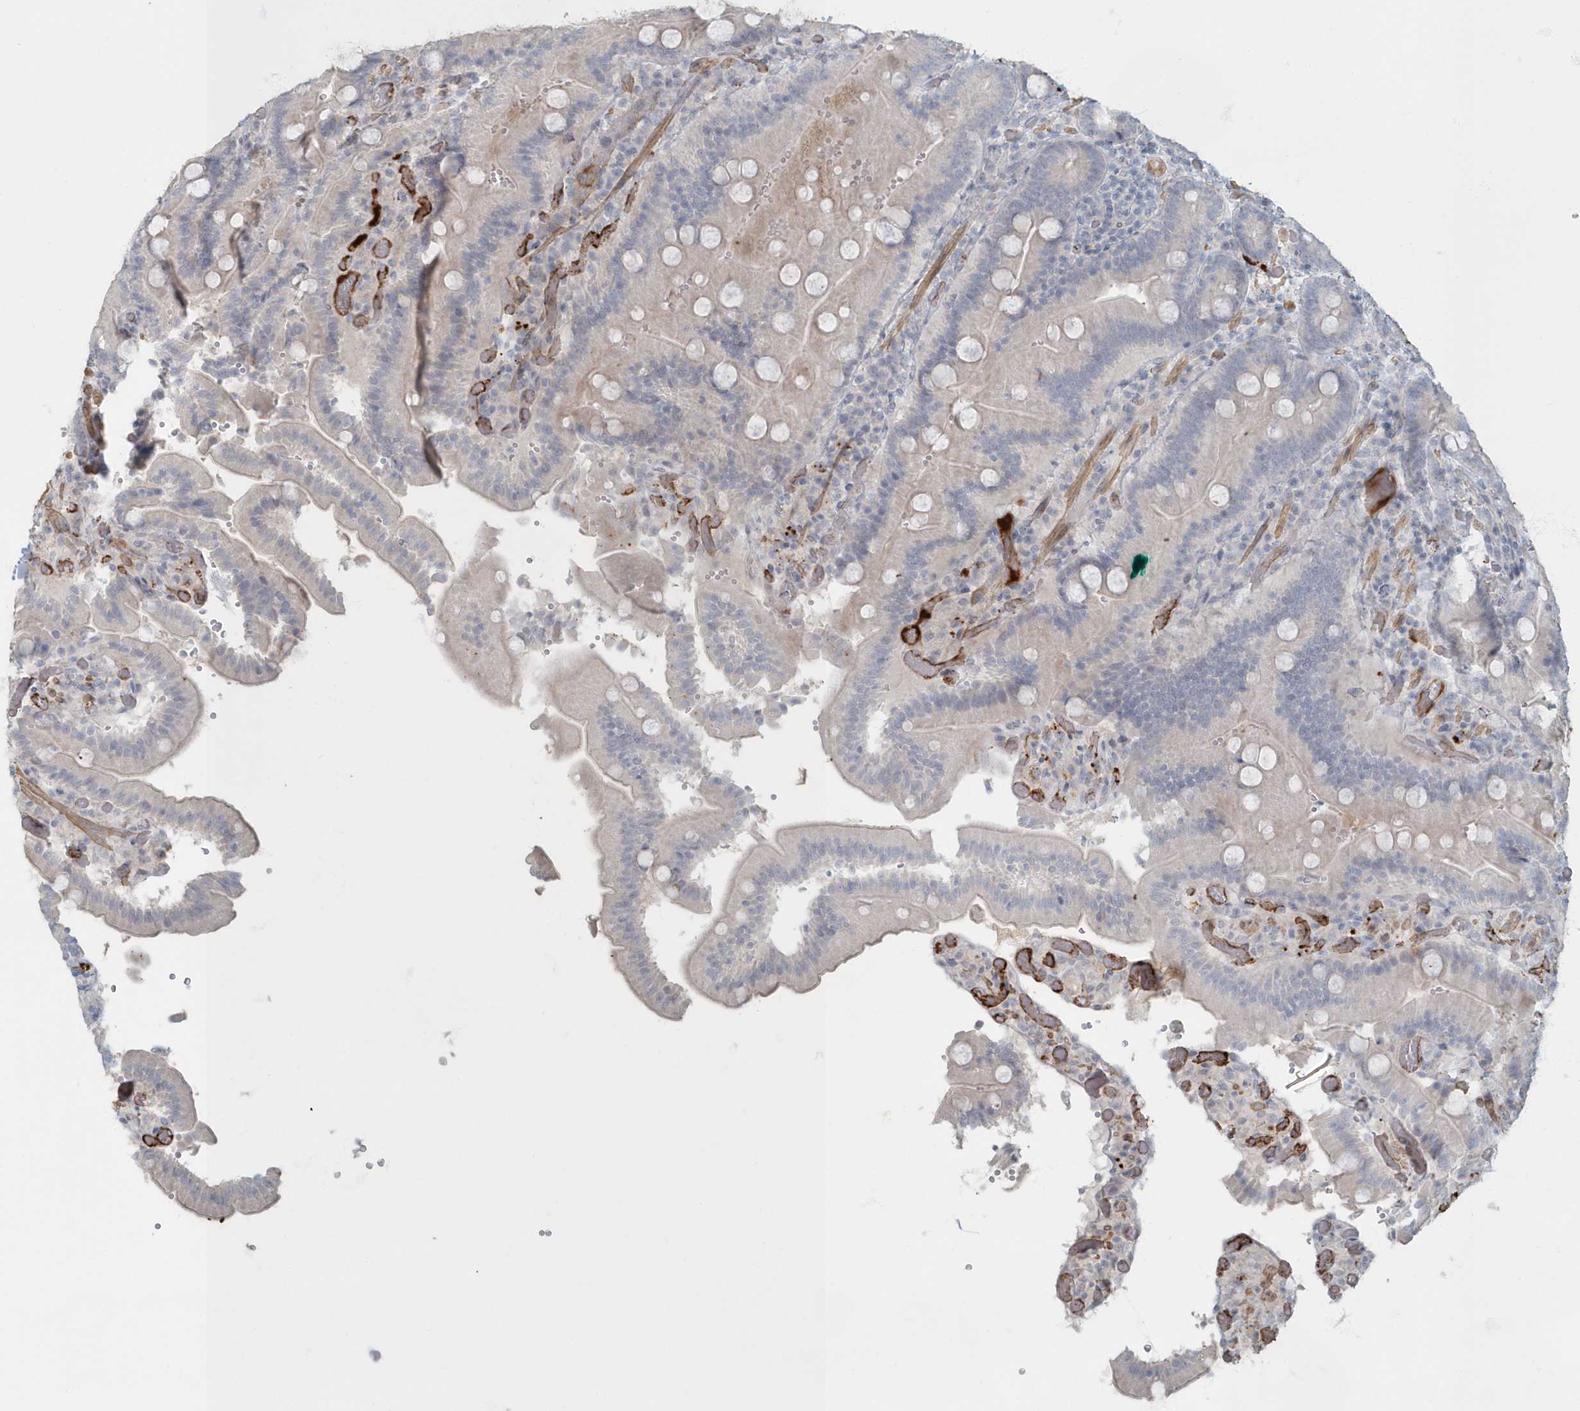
{"staining": {"intensity": "negative", "quantity": "none", "location": "none"}, "tissue": "duodenum", "cell_type": "Glandular cells", "image_type": "normal", "snomed": [{"axis": "morphology", "description": "Normal tissue, NOS"}, {"axis": "topography", "description": "Duodenum"}], "caption": "Immunohistochemistry (IHC) of unremarkable duodenum displays no positivity in glandular cells. (DAB immunohistochemistry with hematoxylin counter stain).", "gene": "MYOT", "patient": {"sex": "female", "age": 62}}